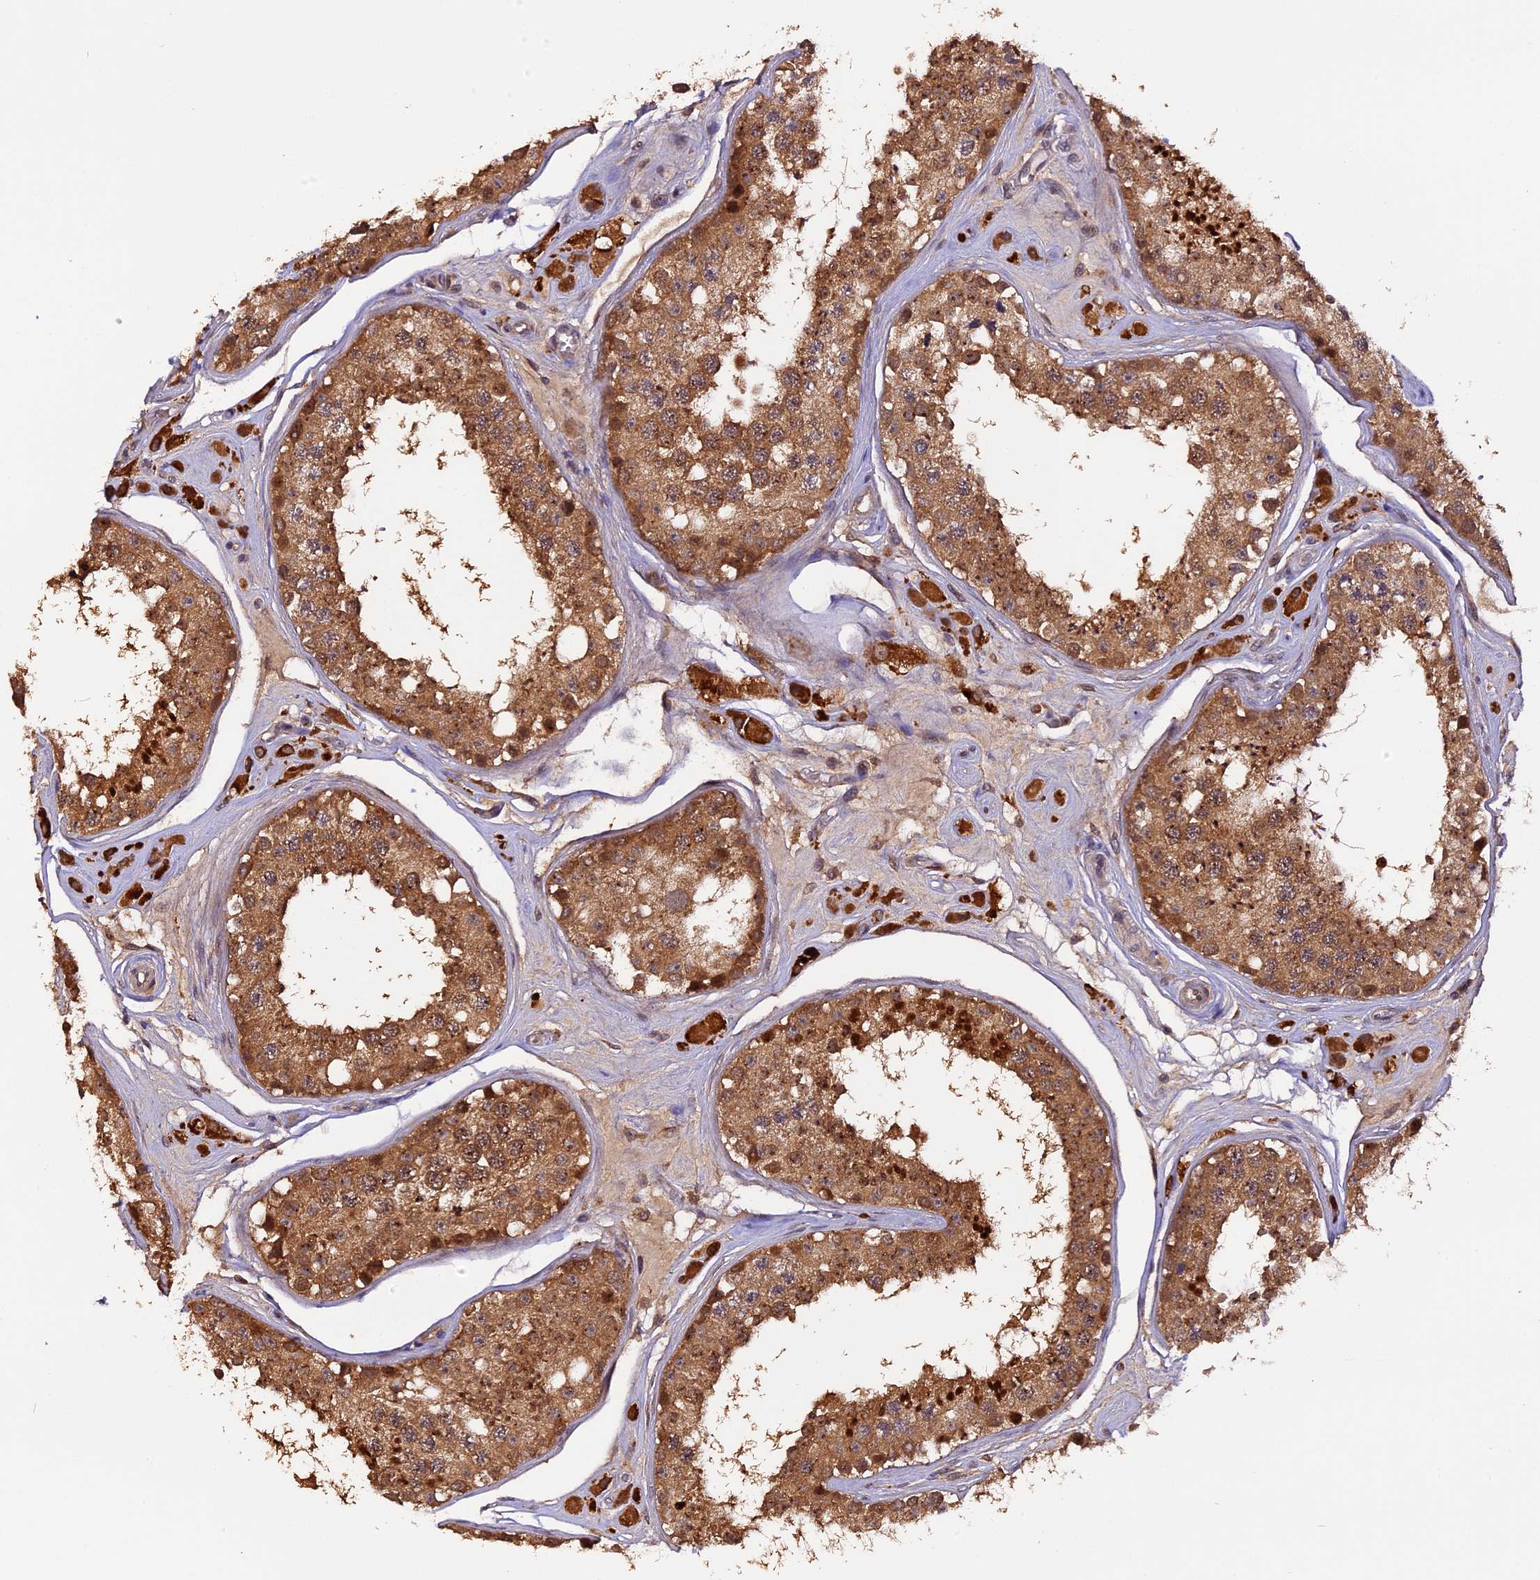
{"staining": {"intensity": "moderate", "quantity": ">75%", "location": "cytoplasmic/membranous"}, "tissue": "testis", "cell_type": "Cells in seminiferous ducts", "image_type": "normal", "snomed": [{"axis": "morphology", "description": "Normal tissue, NOS"}, {"axis": "topography", "description": "Testis"}], "caption": "Cells in seminiferous ducts show medium levels of moderate cytoplasmic/membranous staining in approximately >75% of cells in benign human testis. The protein is stained brown, and the nuclei are stained in blue (DAB IHC with brightfield microscopy, high magnification).", "gene": "TRMT1", "patient": {"sex": "male", "age": 25}}